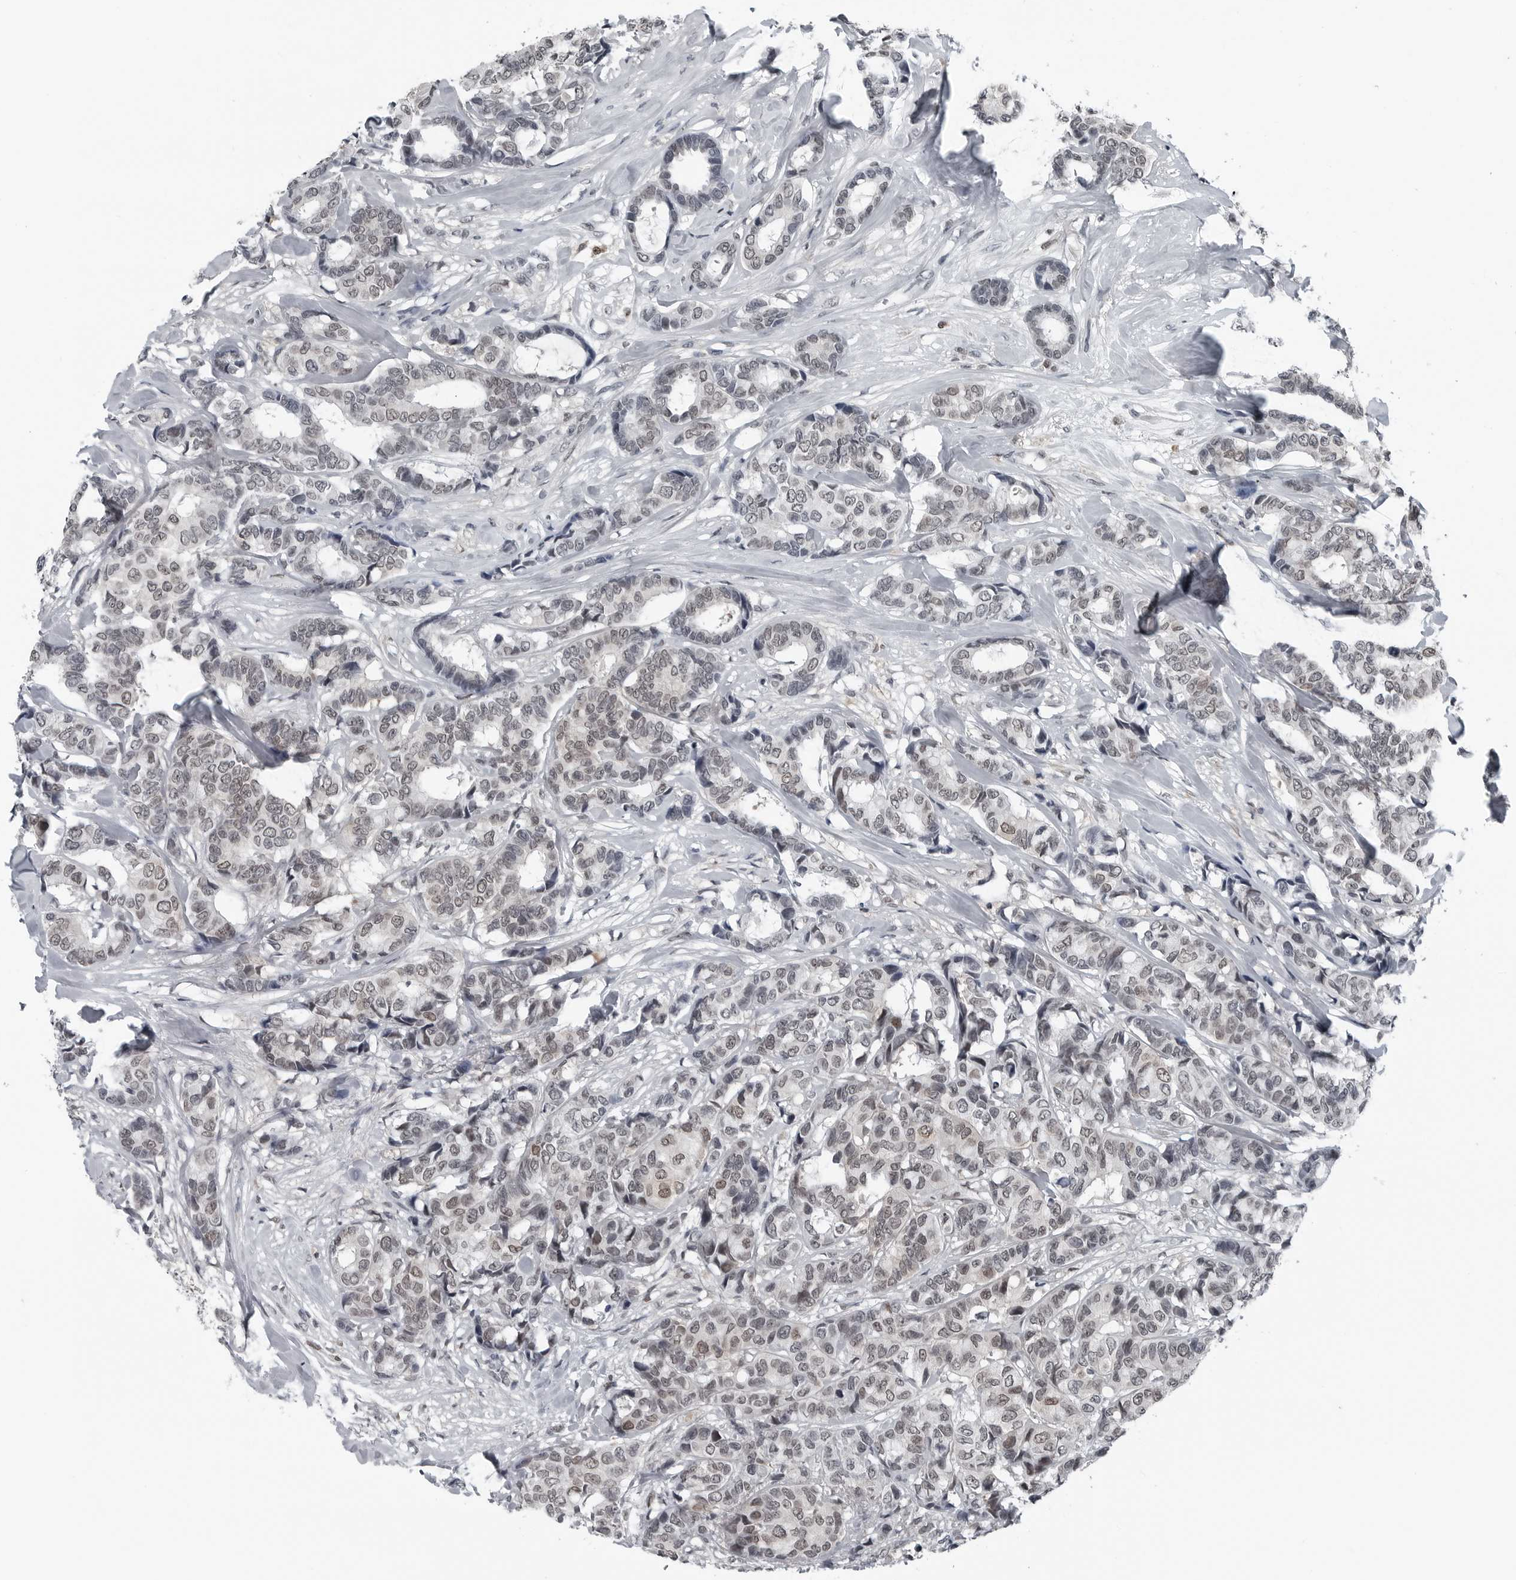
{"staining": {"intensity": "weak", "quantity": "25%-75%", "location": "nuclear"}, "tissue": "breast cancer", "cell_type": "Tumor cells", "image_type": "cancer", "snomed": [{"axis": "morphology", "description": "Duct carcinoma"}, {"axis": "topography", "description": "Breast"}], "caption": "Protein staining of infiltrating ductal carcinoma (breast) tissue displays weak nuclear staining in approximately 25%-75% of tumor cells.", "gene": "AKR1A1", "patient": {"sex": "female", "age": 87}}